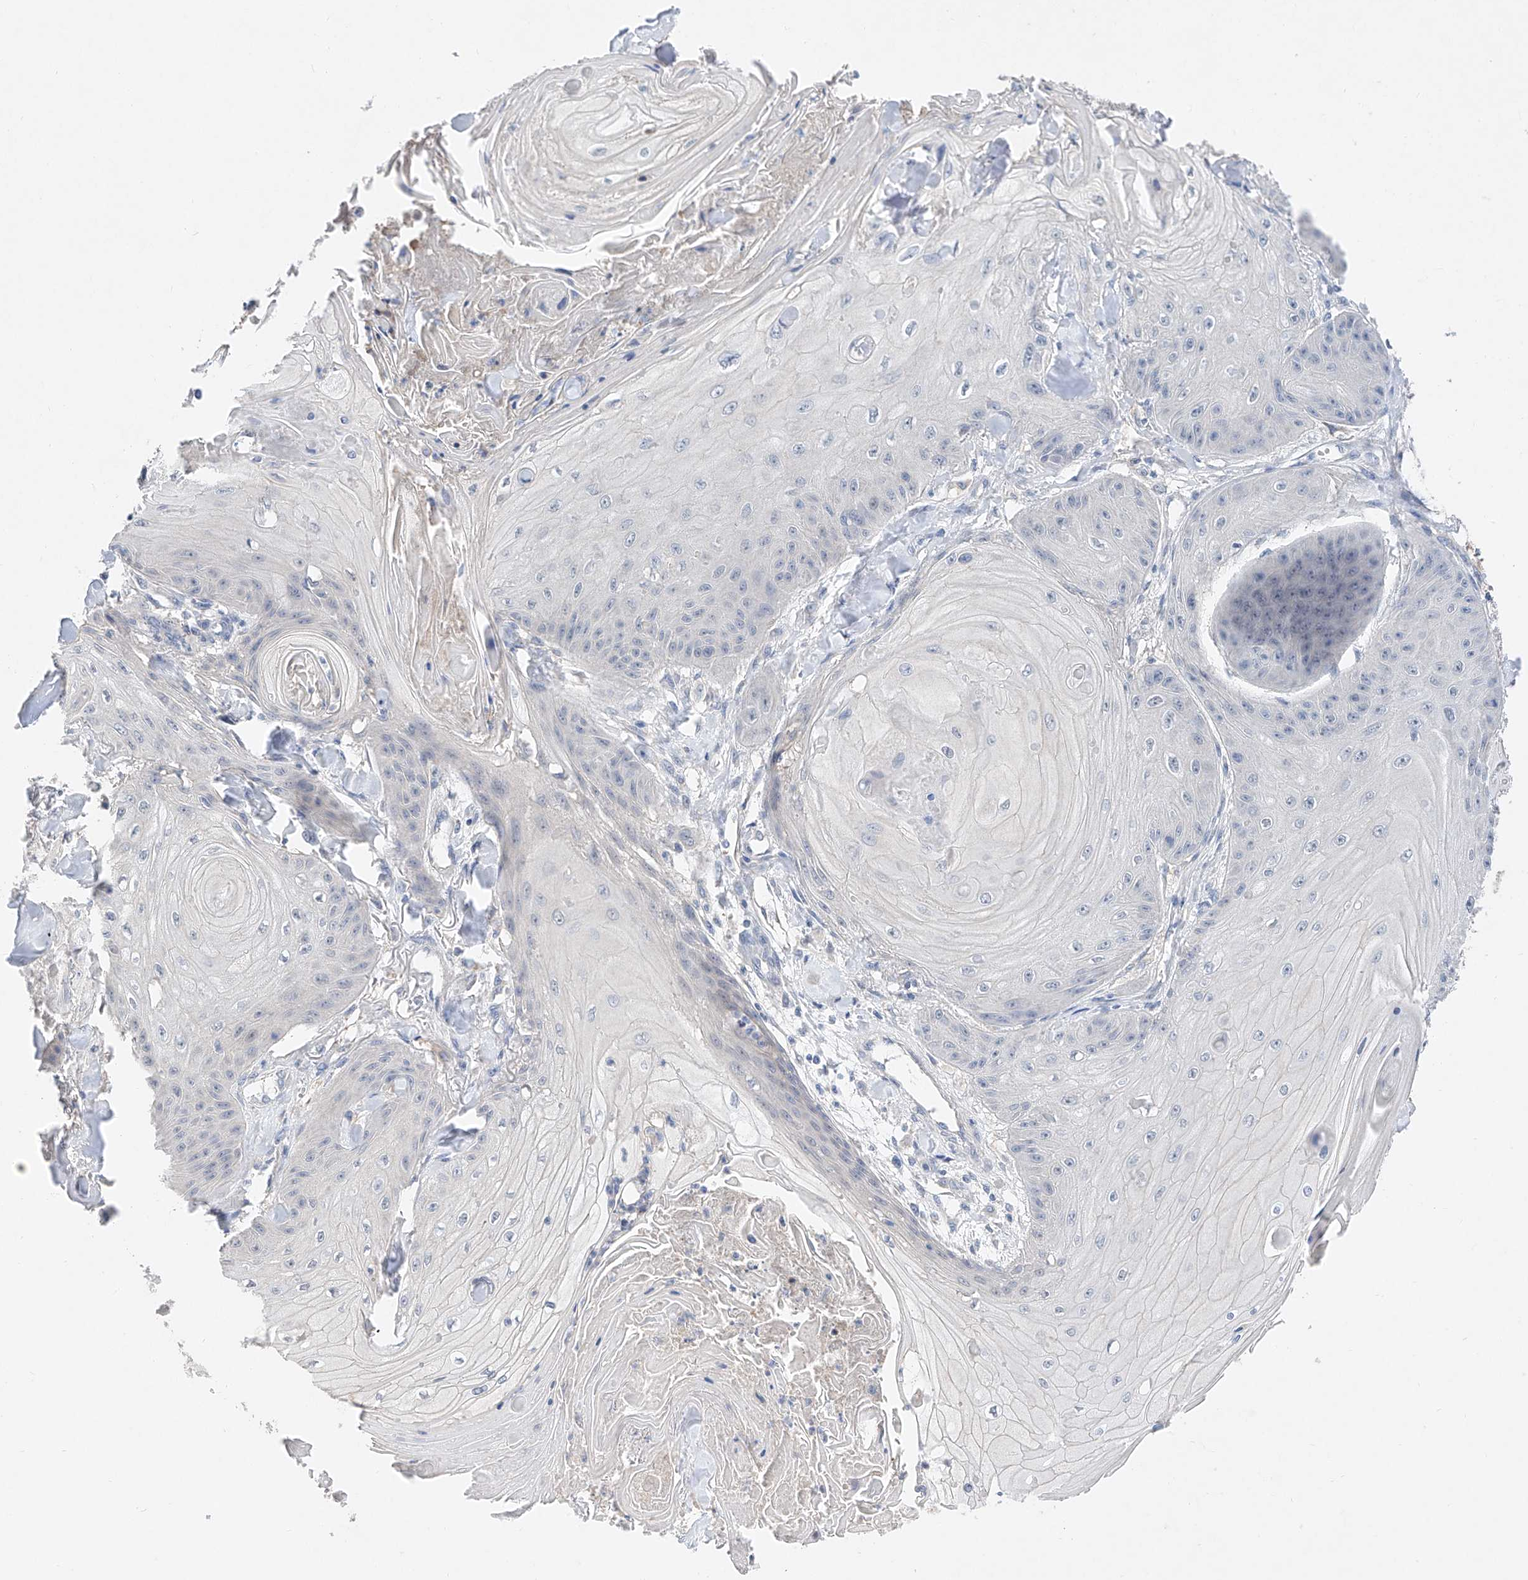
{"staining": {"intensity": "negative", "quantity": "none", "location": "none"}, "tissue": "skin cancer", "cell_type": "Tumor cells", "image_type": "cancer", "snomed": [{"axis": "morphology", "description": "Squamous cell carcinoma, NOS"}, {"axis": "topography", "description": "Skin"}], "caption": "Immunohistochemistry of skin cancer (squamous cell carcinoma) reveals no positivity in tumor cells.", "gene": "FUCA2", "patient": {"sex": "male", "age": 74}}